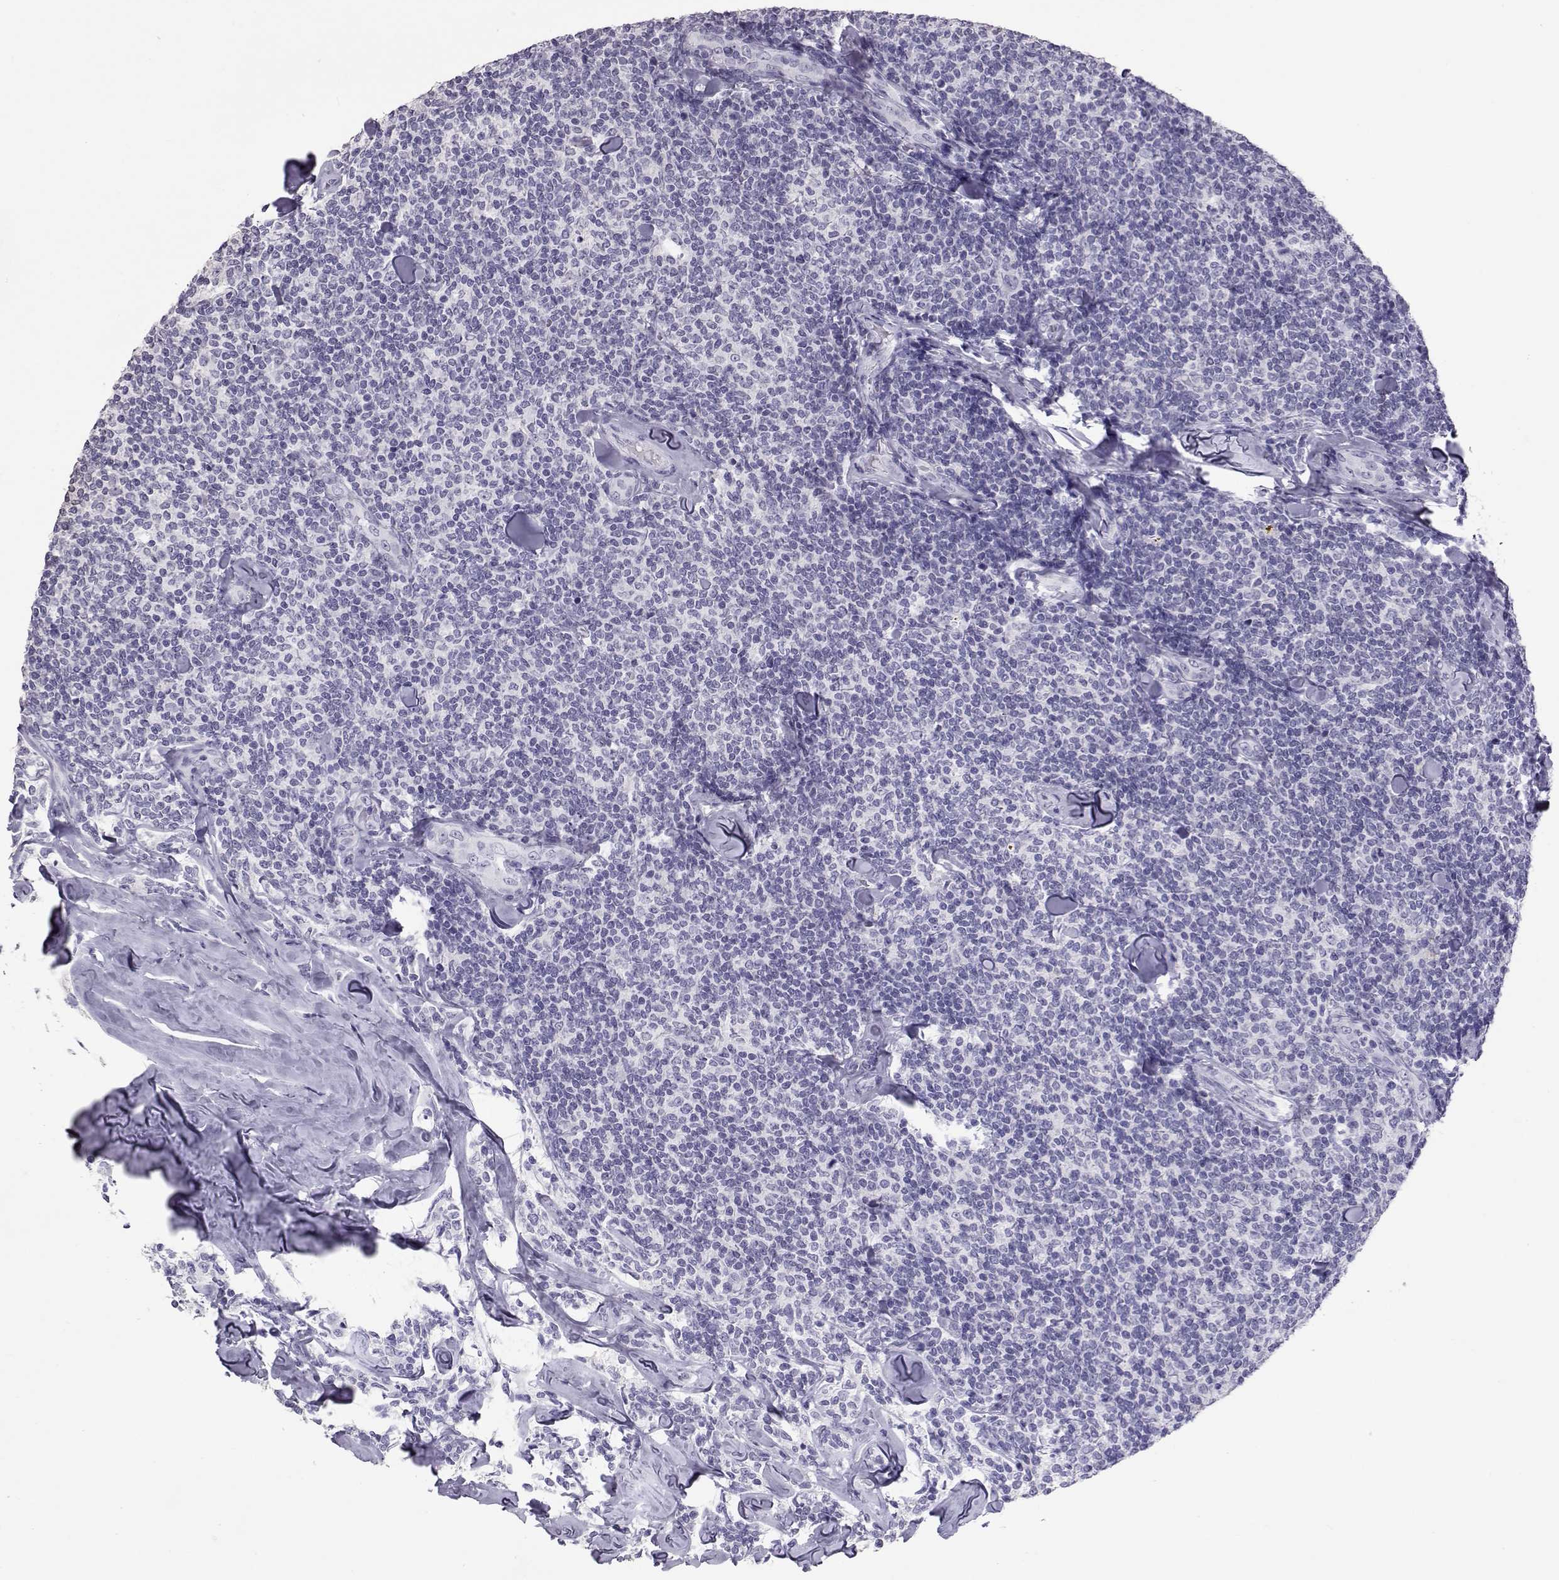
{"staining": {"intensity": "negative", "quantity": "none", "location": "none"}, "tissue": "lymphoma", "cell_type": "Tumor cells", "image_type": "cancer", "snomed": [{"axis": "morphology", "description": "Malignant lymphoma, non-Hodgkin's type, Low grade"}, {"axis": "topography", "description": "Lymph node"}], "caption": "An immunohistochemistry micrograph of lymphoma is shown. There is no staining in tumor cells of lymphoma.", "gene": "PMCH", "patient": {"sex": "female", "age": 56}}